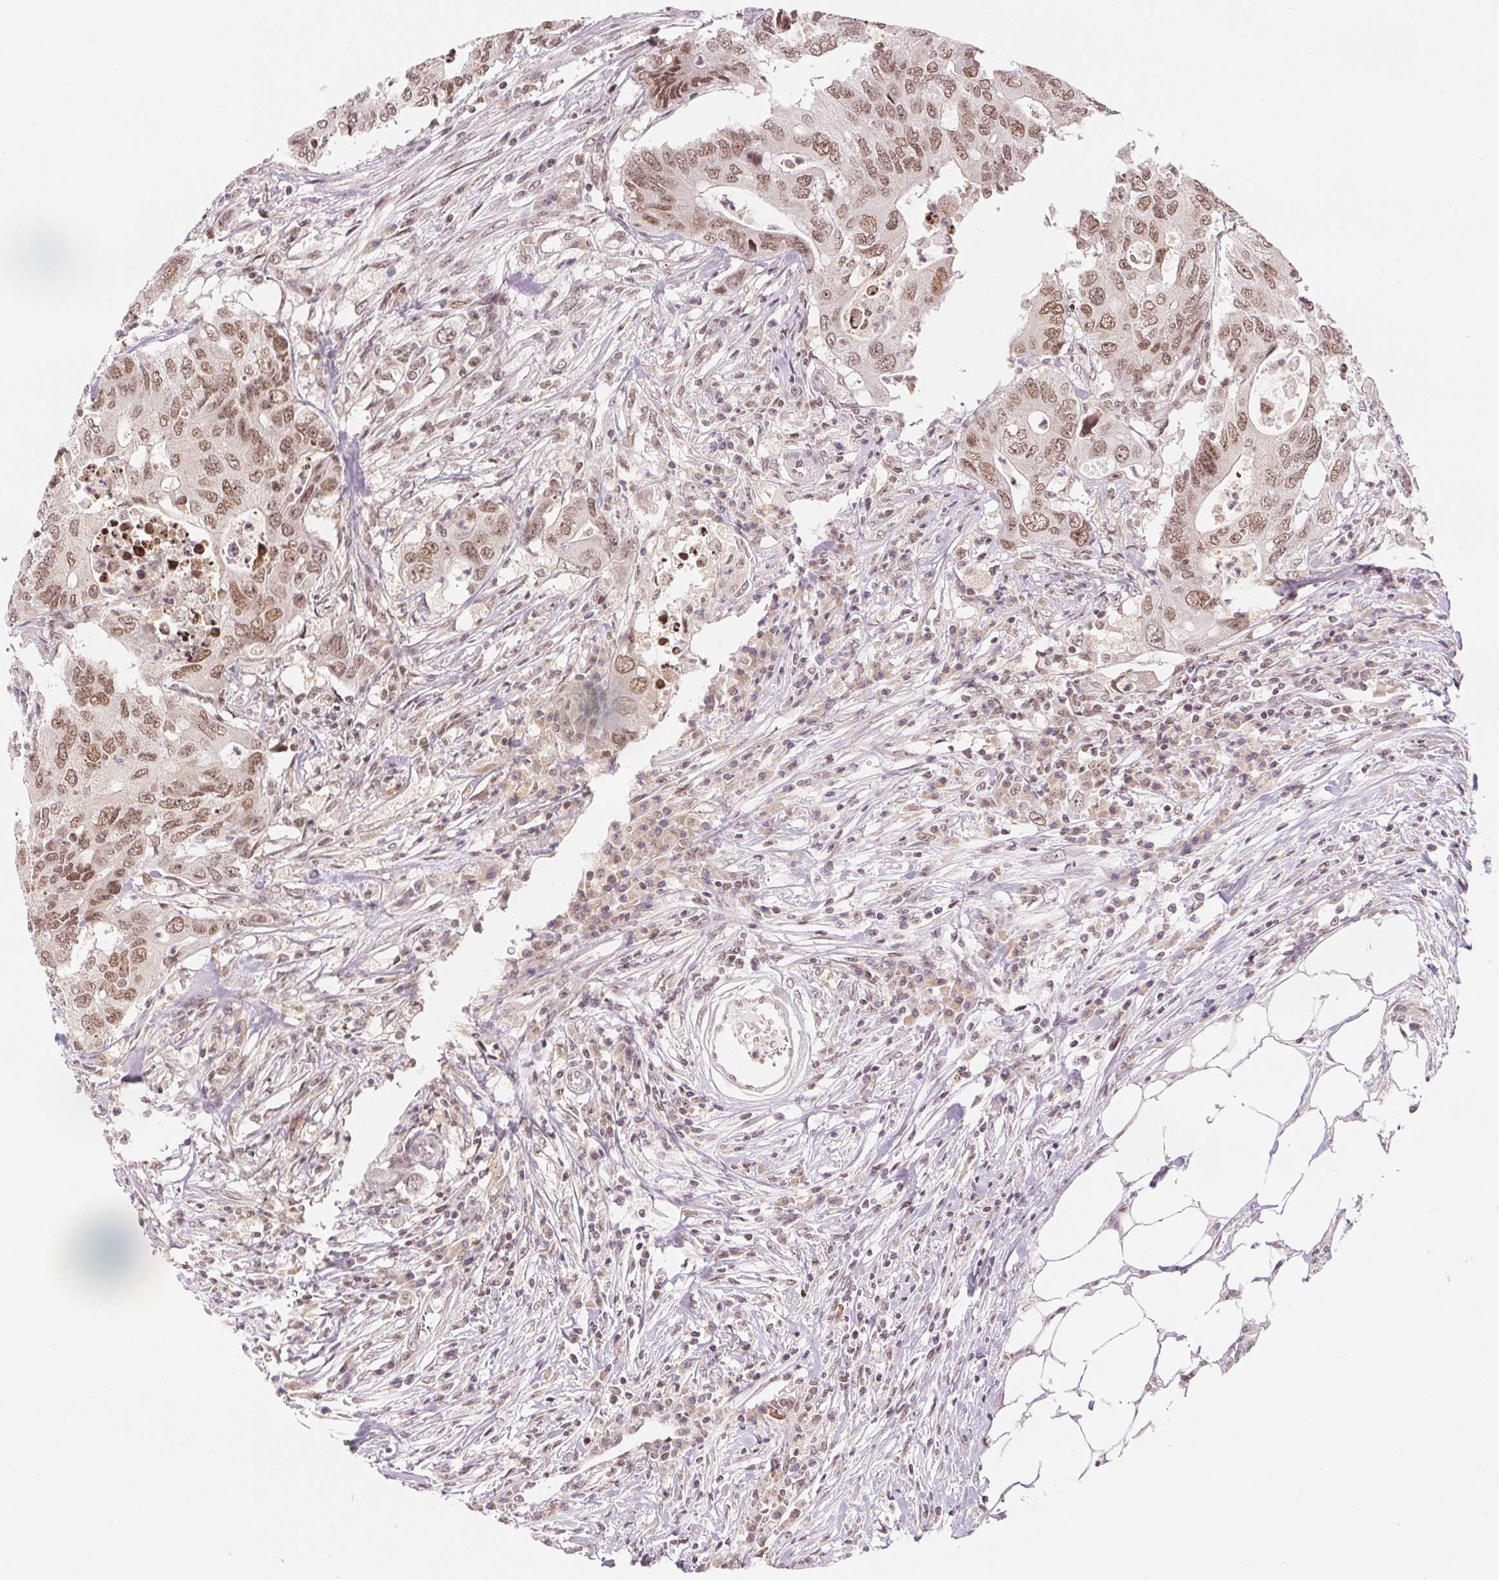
{"staining": {"intensity": "moderate", "quantity": ">75%", "location": "nuclear"}, "tissue": "colorectal cancer", "cell_type": "Tumor cells", "image_type": "cancer", "snomed": [{"axis": "morphology", "description": "Adenocarcinoma, NOS"}, {"axis": "topography", "description": "Colon"}], "caption": "A brown stain shows moderate nuclear staining of a protein in human adenocarcinoma (colorectal) tumor cells.", "gene": "DEK", "patient": {"sex": "male", "age": 71}}